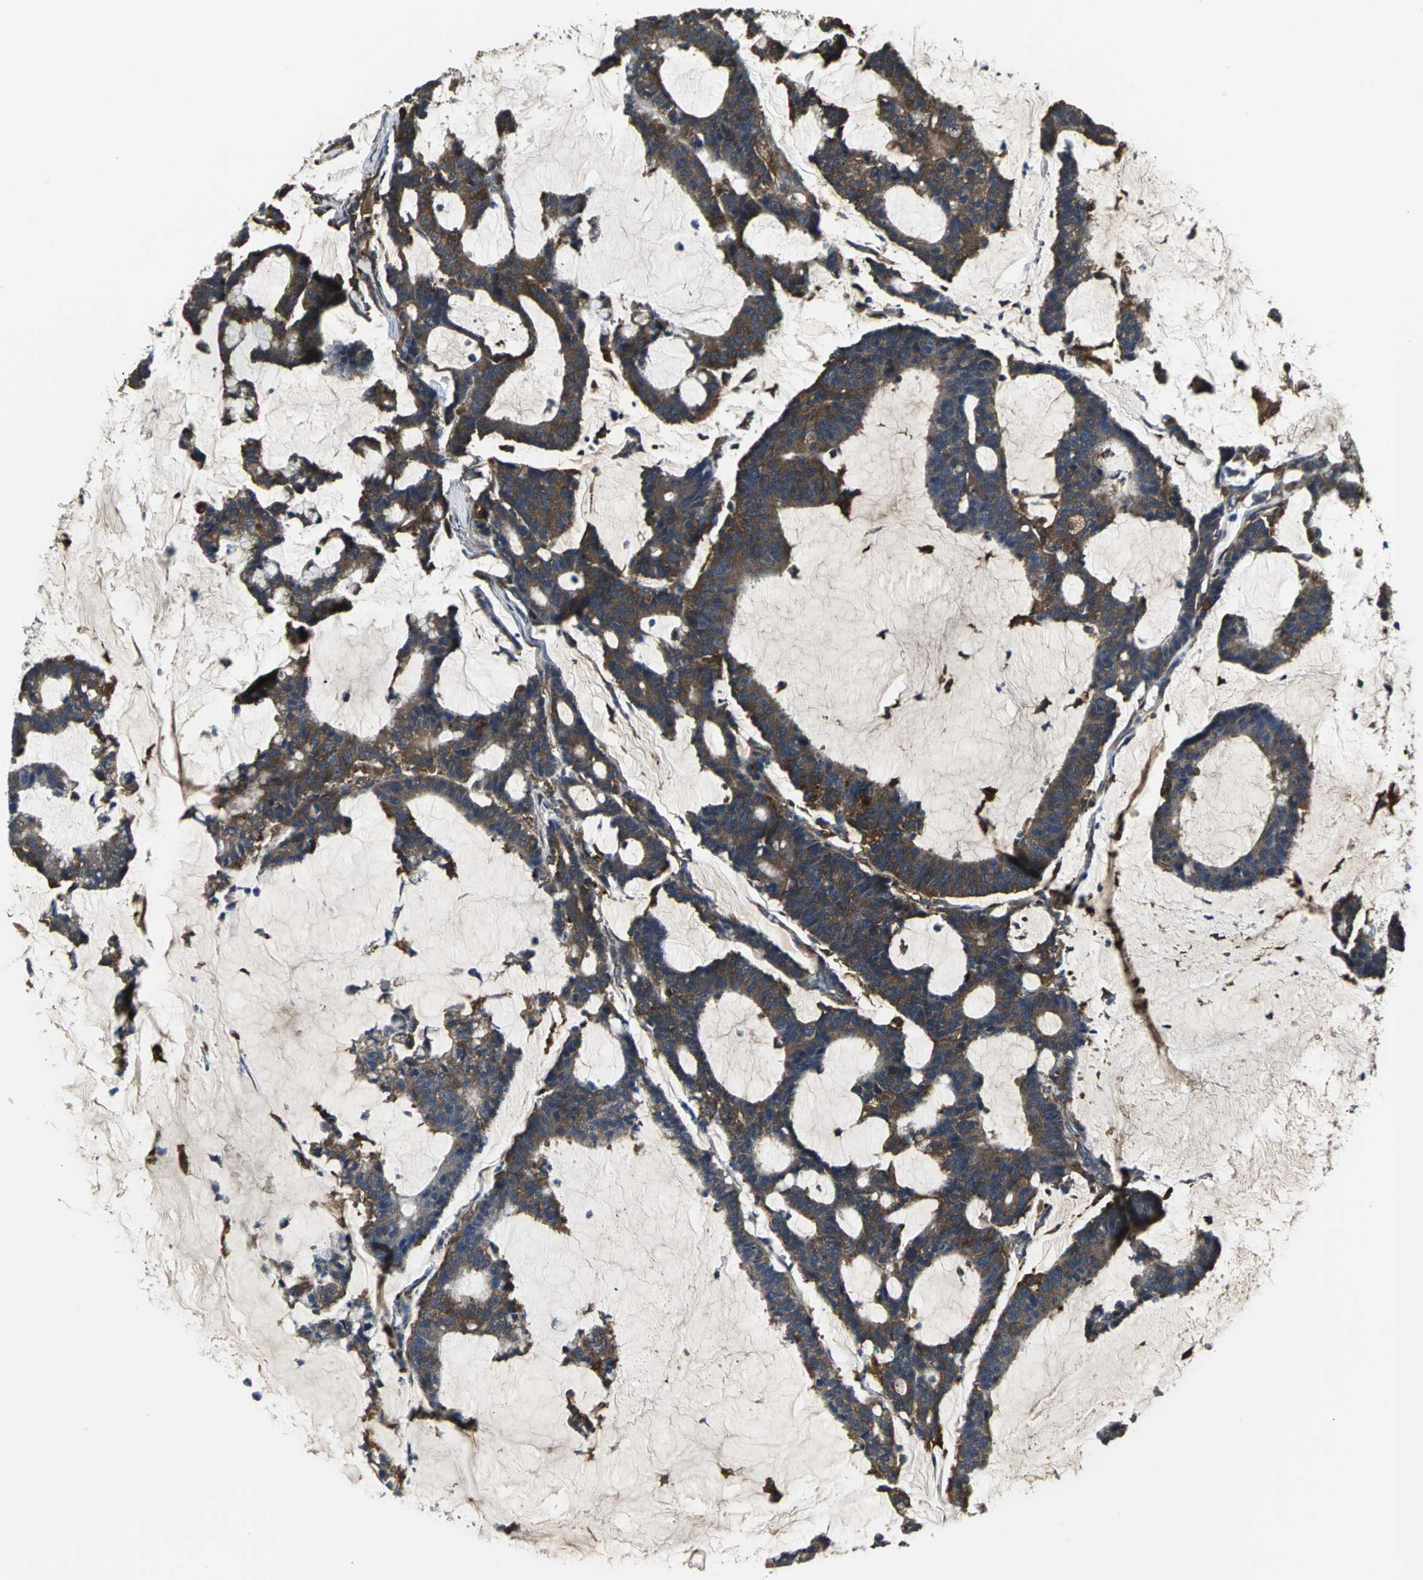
{"staining": {"intensity": "strong", "quantity": ">75%", "location": "cytoplasmic/membranous"}, "tissue": "colorectal cancer", "cell_type": "Tumor cells", "image_type": "cancer", "snomed": [{"axis": "morphology", "description": "Adenocarcinoma, NOS"}, {"axis": "topography", "description": "Colon"}], "caption": "Tumor cells reveal high levels of strong cytoplasmic/membranous positivity in approximately >75% of cells in colorectal cancer (adenocarcinoma).", "gene": "CHRNB1", "patient": {"sex": "female", "age": 84}}